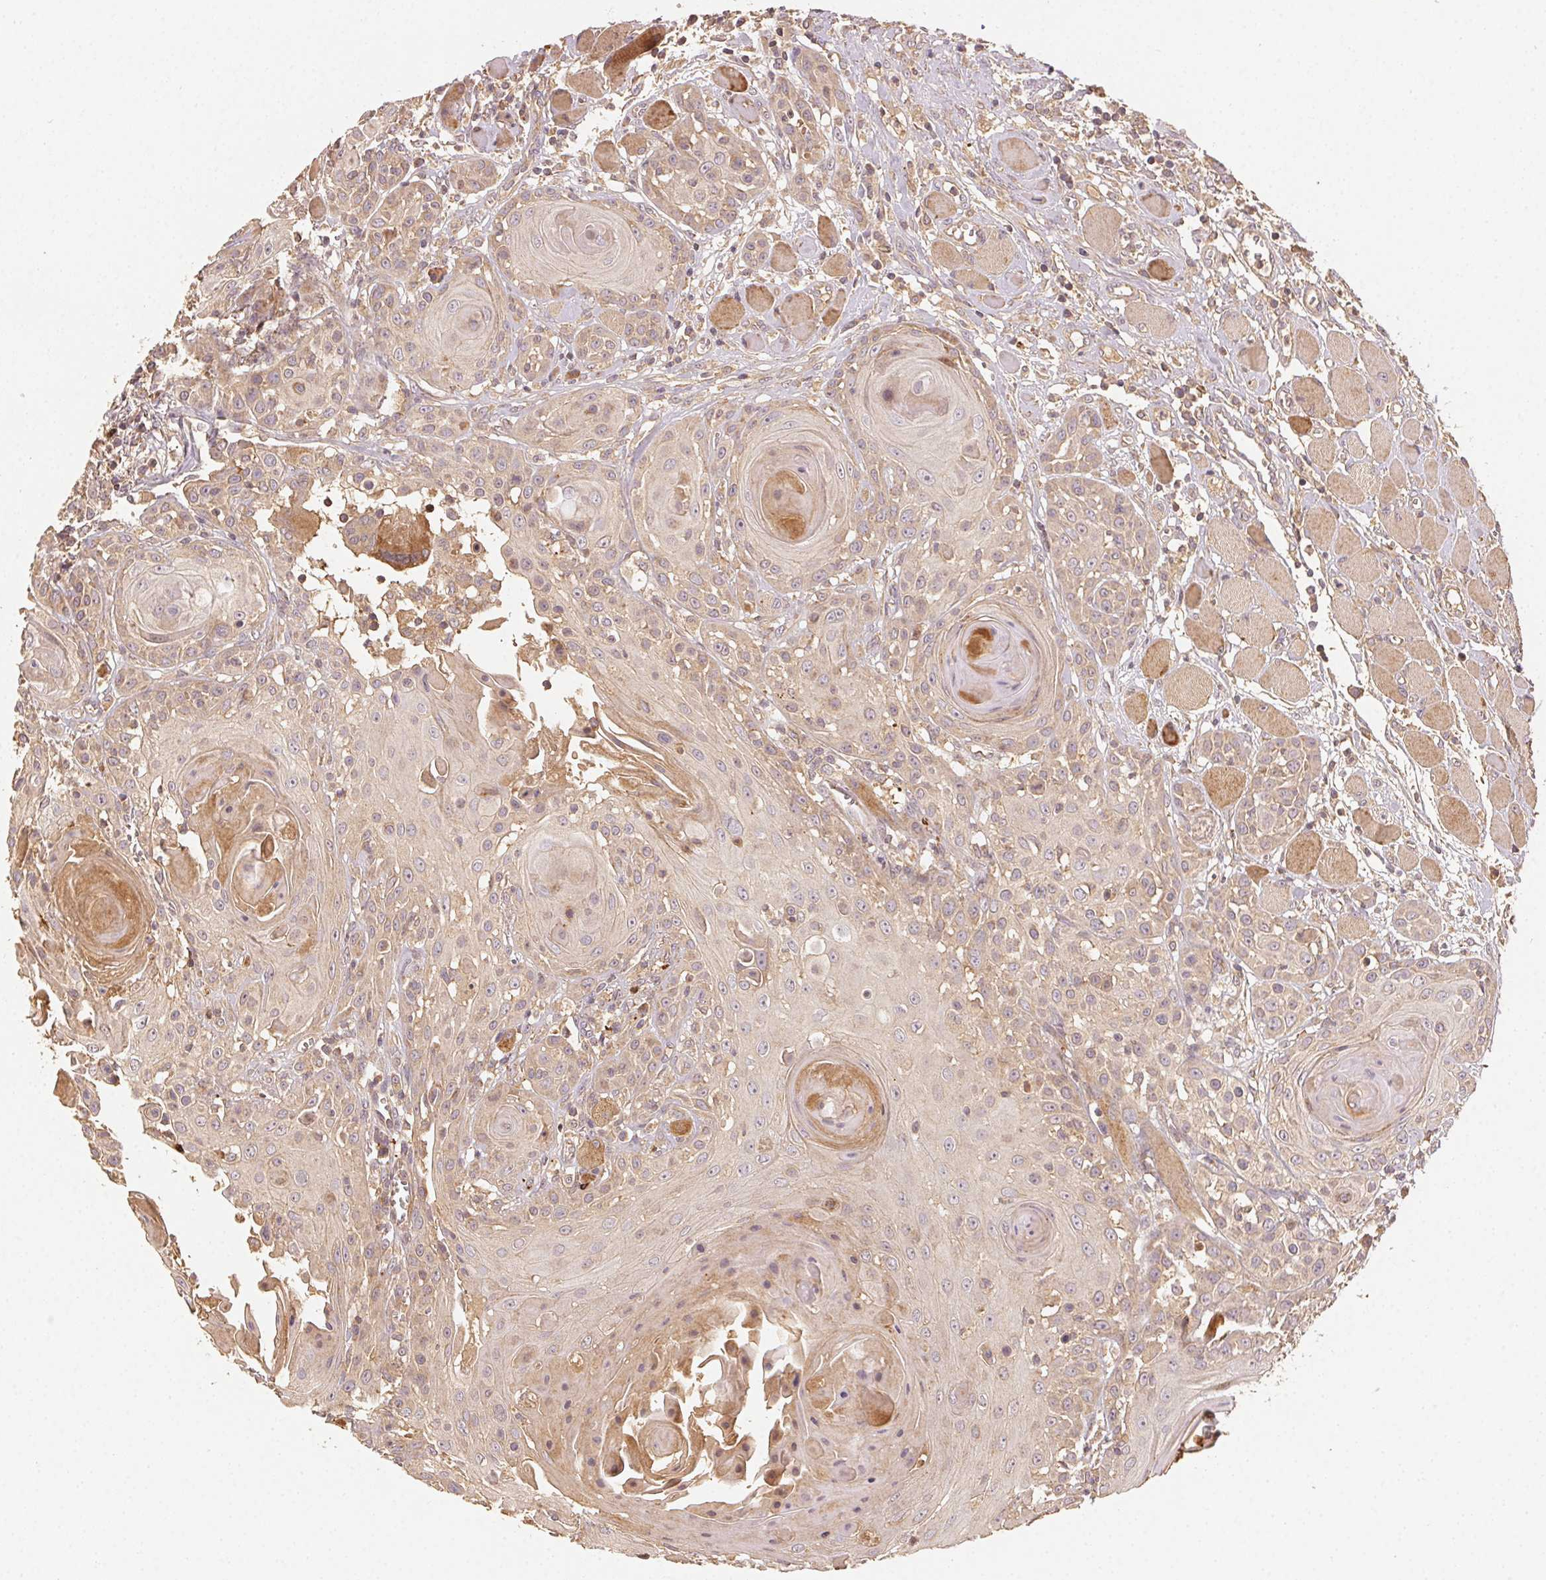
{"staining": {"intensity": "weak", "quantity": ">75%", "location": "cytoplasmic/membranous"}, "tissue": "head and neck cancer", "cell_type": "Tumor cells", "image_type": "cancer", "snomed": [{"axis": "morphology", "description": "Squamous cell carcinoma, NOS"}, {"axis": "topography", "description": "Head-Neck"}], "caption": "Immunohistochemistry micrograph of neoplastic tissue: human head and neck cancer (squamous cell carcinoma) stained using immunohistochemistry displays low levels of weak protein expression localized specifically in the cytoplasmic/membranous of tumor cells, appearing as a cytoplasmic/membranous brown color.", "gene": "RALA", "patient": {"sex": "female", "age": 80}}